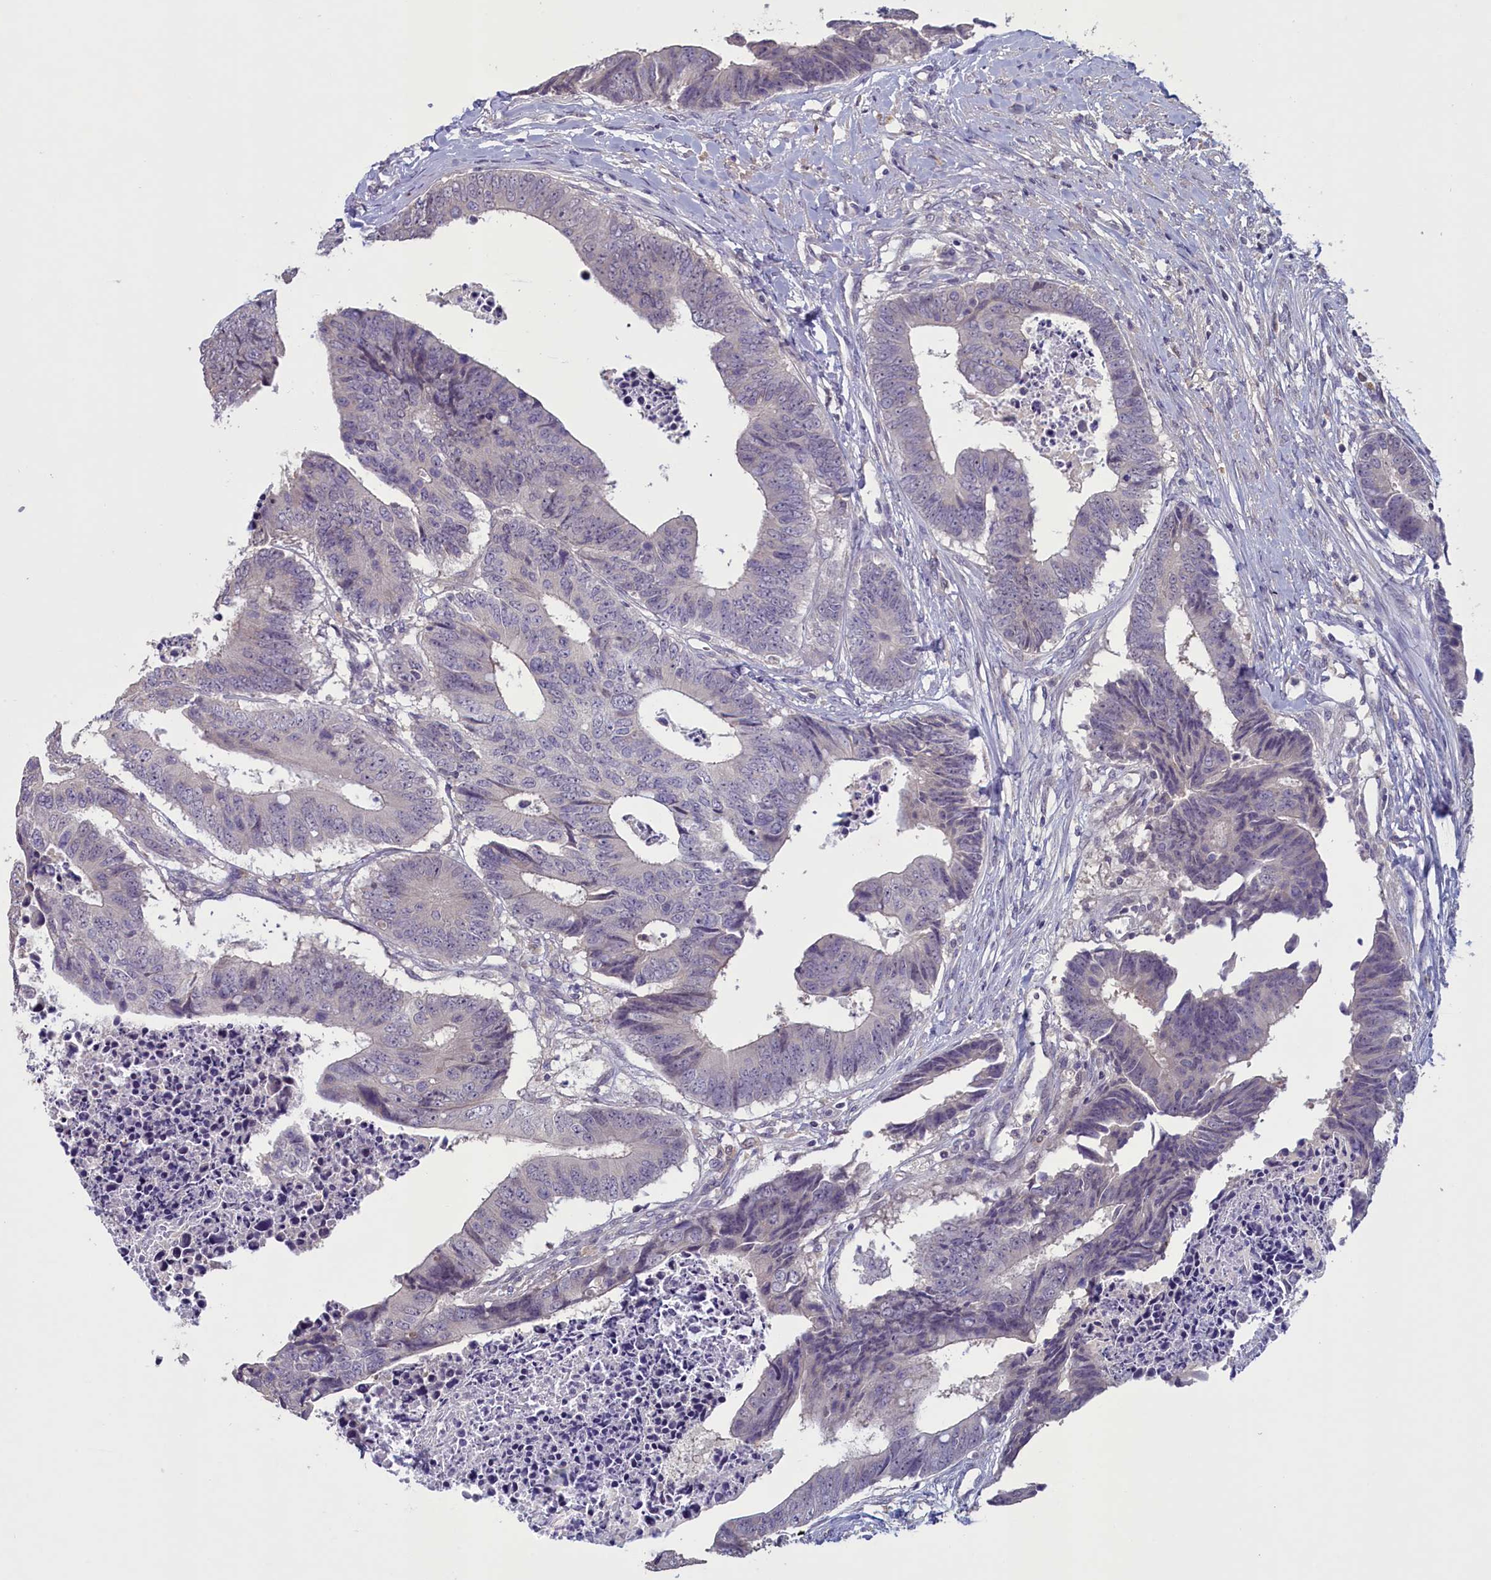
{"staining": {"intensity": "negative", "quantity": "none", "location": "none"}, "tissue": "colorectal cancer", "cell_type": "Tumor cells", "image_type": "cancer", "snomed": [{"axis": "morphology", "description": "Adenocarcinoma, NOS"}, {"axis": "topography", "description": "Rectum"}], "caption": "Human colorectal cancer stained for a protein using immunohistochemistry exhibits no staining in tumor cells.", "gene": "ATF7IP2", "patient": {"sex": "male", "age": 84}}